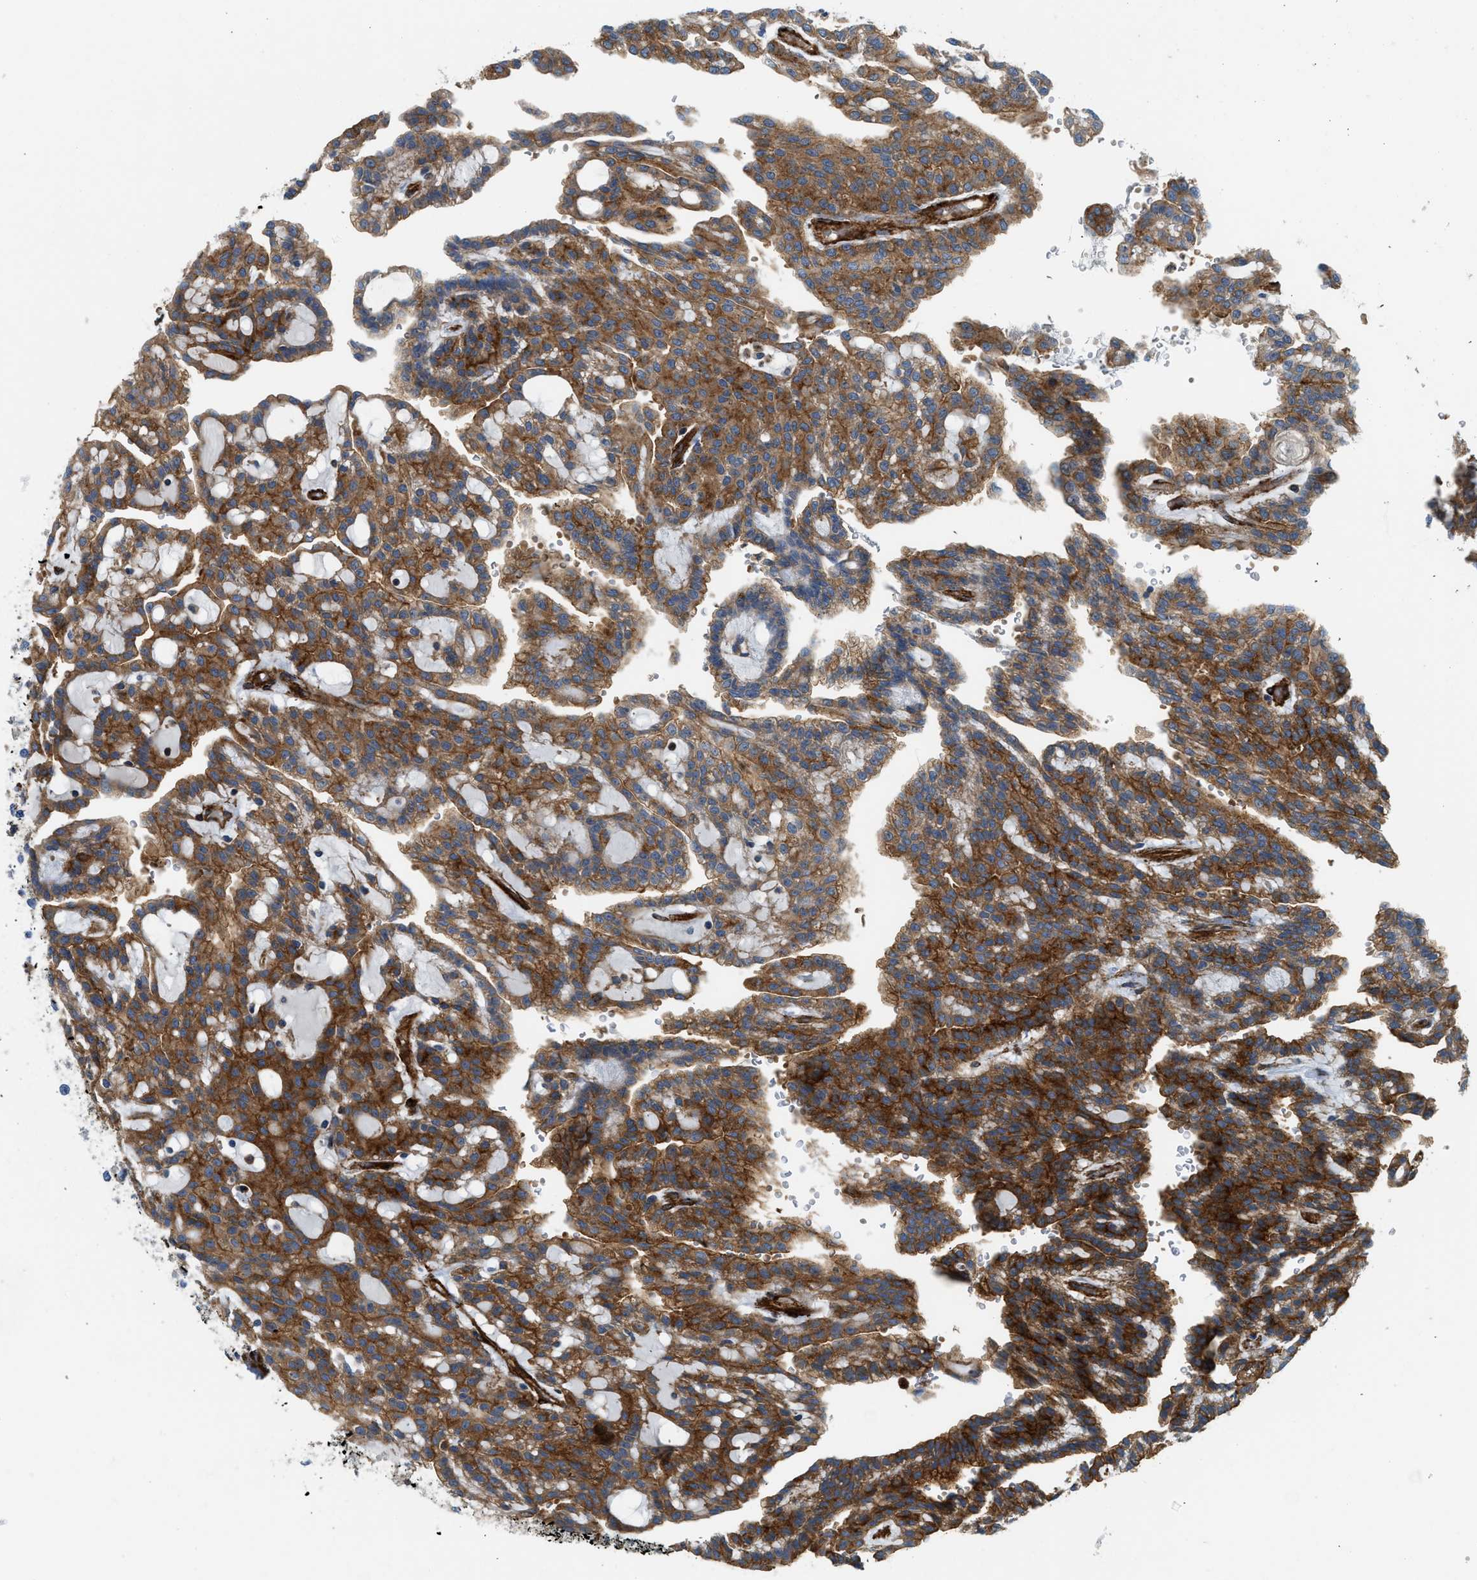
{"staining": {"intensity": "strong", "quantity": ">75%", "location": "cytoplasmic/membranous"}, "tissue": "renal cancer", "cell_type": "Tumor cells", "image_type": "cancer", "snomed": [{"axis": "morphology", "description": "Adenocarcinoma, NOS"}, {"axis": "topography", "description": "Kidney"}], "caption": "Brown immunohistochemical staining in human renal adenocarcinoma displays strong cytoplasmic/membranous staining in about >75% of tumor cells.", "gene": "HIP1", "patient": {"sex": "male", "age": 63}}